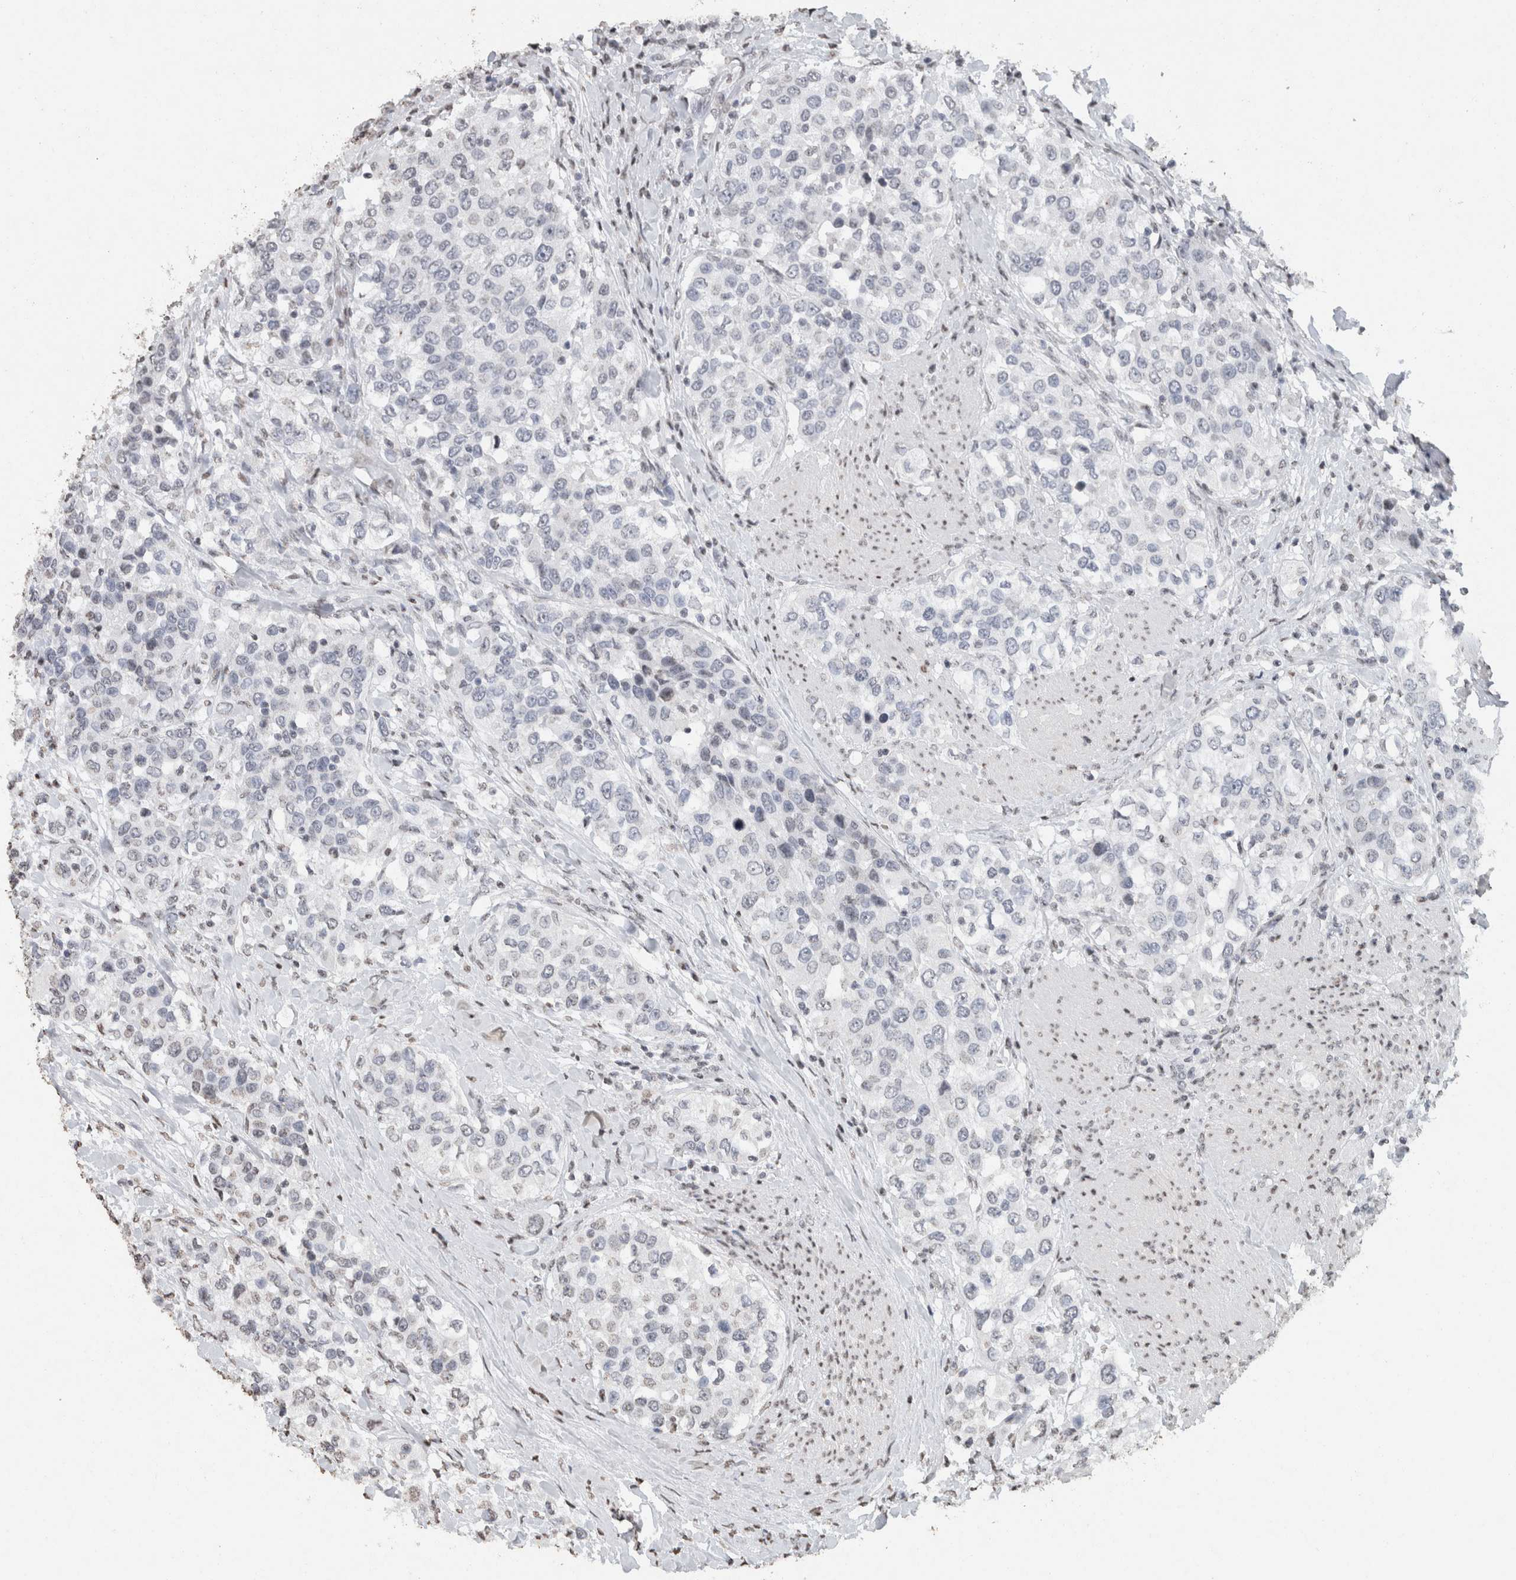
{"staining": {"intensity": "negative", "quantity": "none", "location": "none"}, "tissue": "urothelial cancer", "cell_type": "Tumor cells", "image_type": "cancer", "snomed": [{"axis": "morphology", "description": "Urothelial carcinoma, High grade"}, {"axis": "topography", "description": "Urinary bladder"}], "caption": "High power microscopy histopathology image of an immunohistochemistry histopathology image of high-grade urothelial carcinoma, revealing no significant expression in tumor cells.", "gene": "CNTN1", "patient": {"sex": "female", "age": 80}}